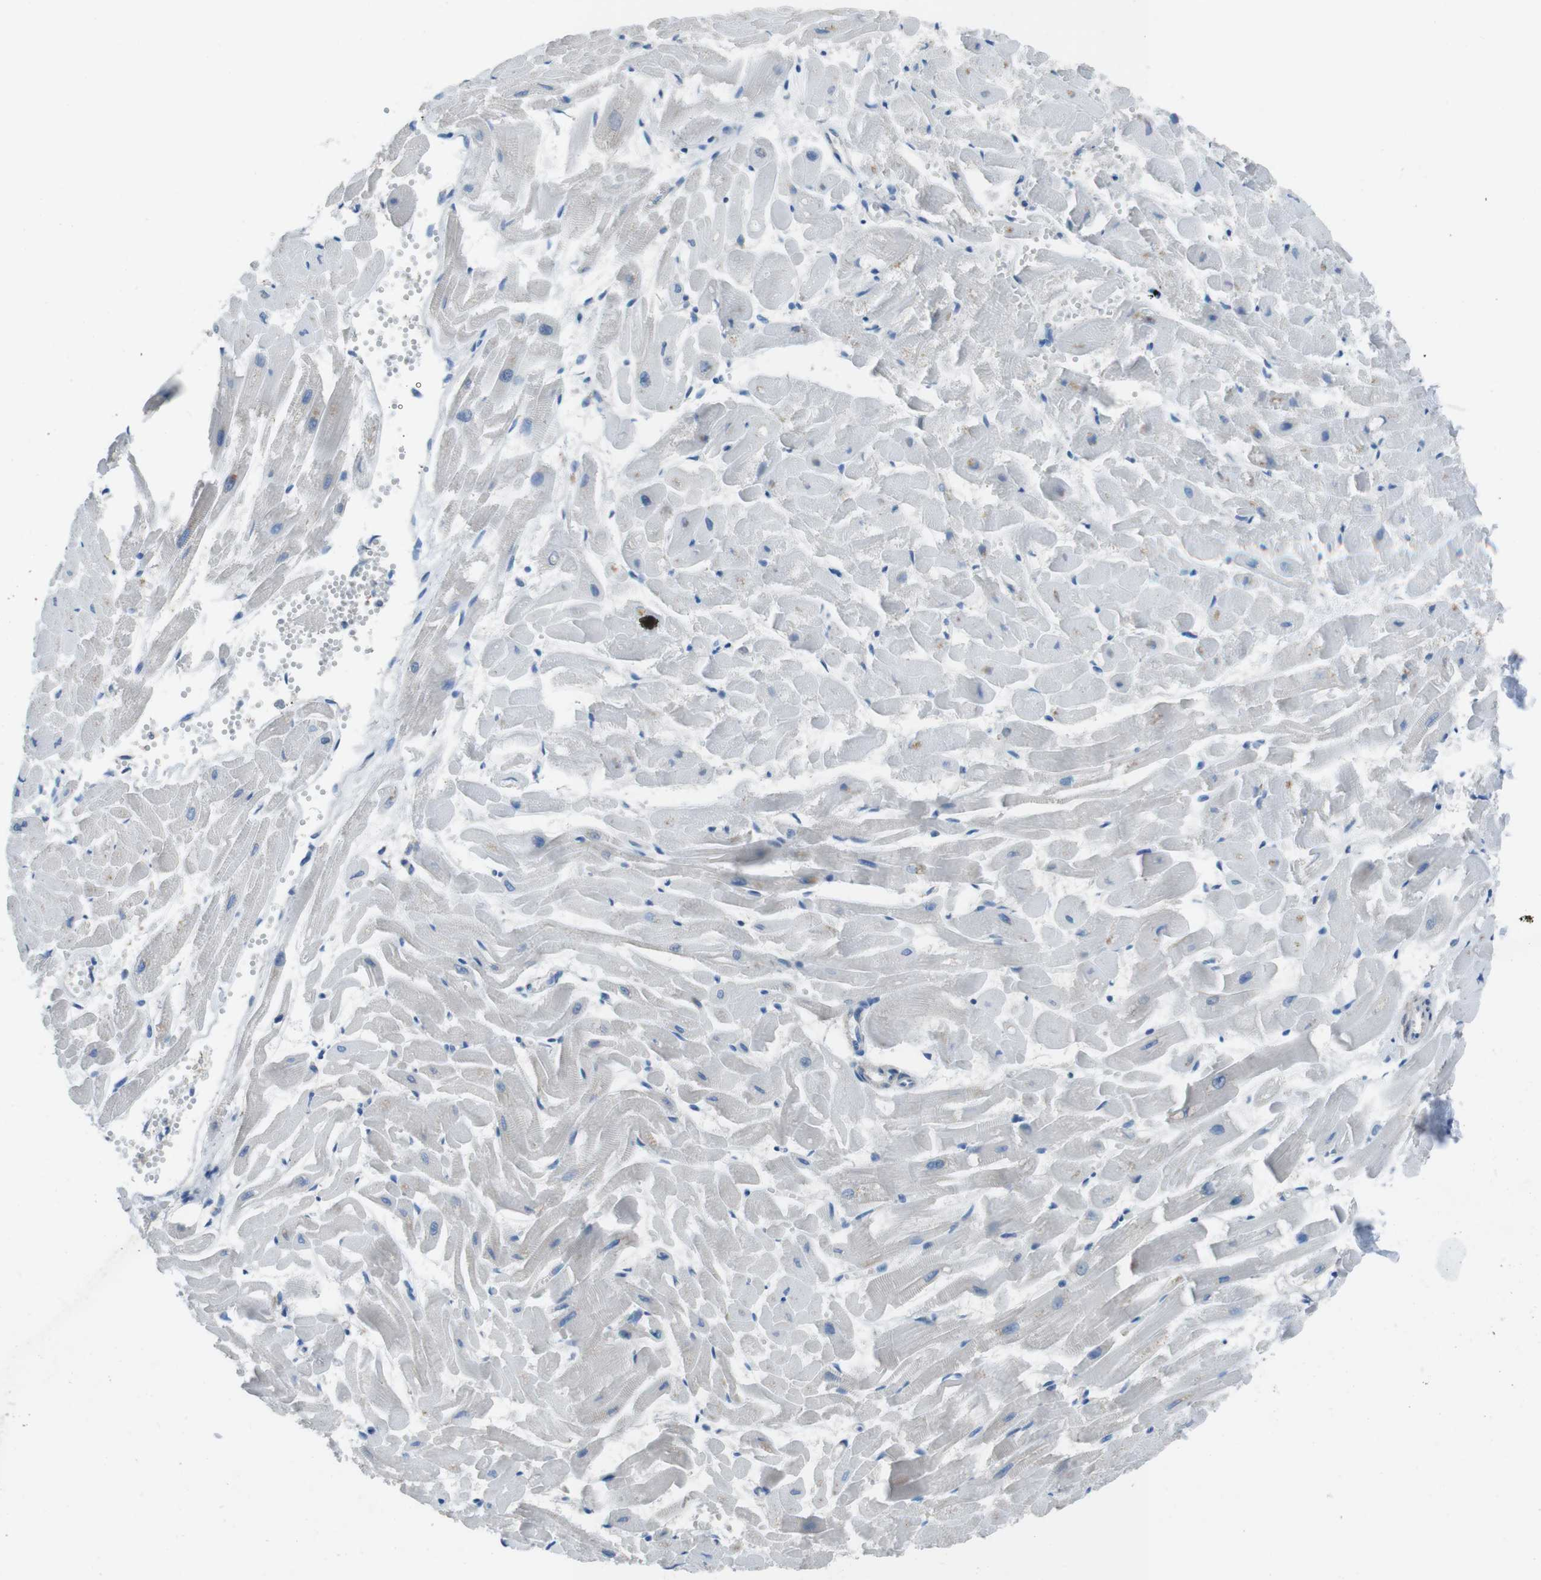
{"staining": {"intensity": "negative", "quantity": "none", "location": "none"}, "tissue": "heart muscle", "cell_type": "Cardiomyocytes", "image_type": "normal", "snomed": [{"axis": "morphology", "description": "Normal tissue, NOS"}, {"axis": "topography", "description": "Heart"}], "caption": "DAB immunohistochemical staining of unremarkable human heart muscle reveals no significant positivity in cardiomyocytes. (Stains: DAB immunohistochemistry with hematoxylin counter stain, Microscopy: brightfield microscopy at high magnification).", "gene": "CYP2C19", "patient": {"sex": "female", "age": 19}}